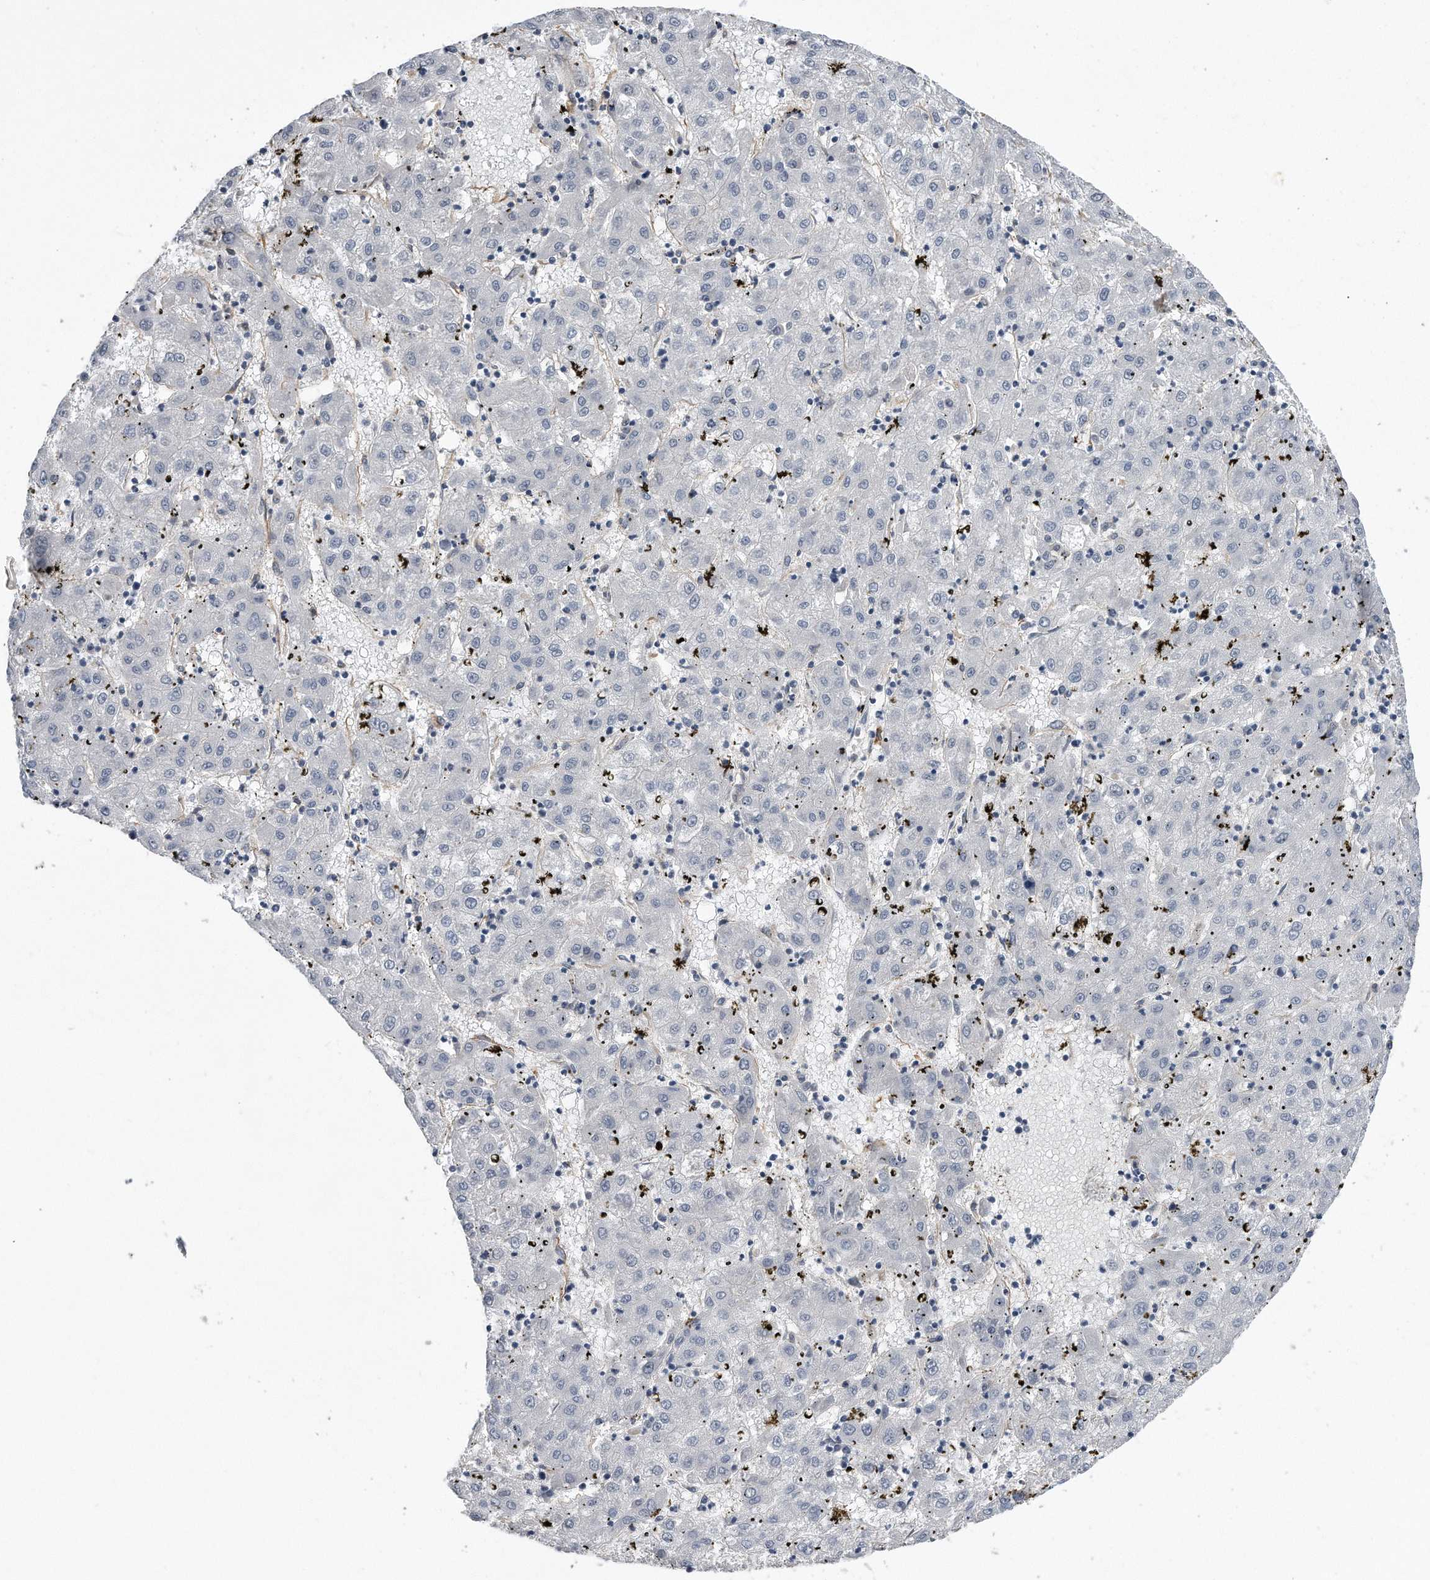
{"staining": {"intensity": "negative", "quantity": "none", "location": "none"}, "tissue": "liver cancer", "cell_type": "Tumor cells", "image_type": "cancer", "snomed": [{"axis": "morphology", "description": "Carcinoma, Hepatocellular, NOS"}, {"axis": "topography", "description": "Liver"}], "caption": "Tumor cells show no significant protein expression in hepatocellular carcinoma (liver).", "gene": "GPC1", "patient": {"sex": "male", "age": 72}}